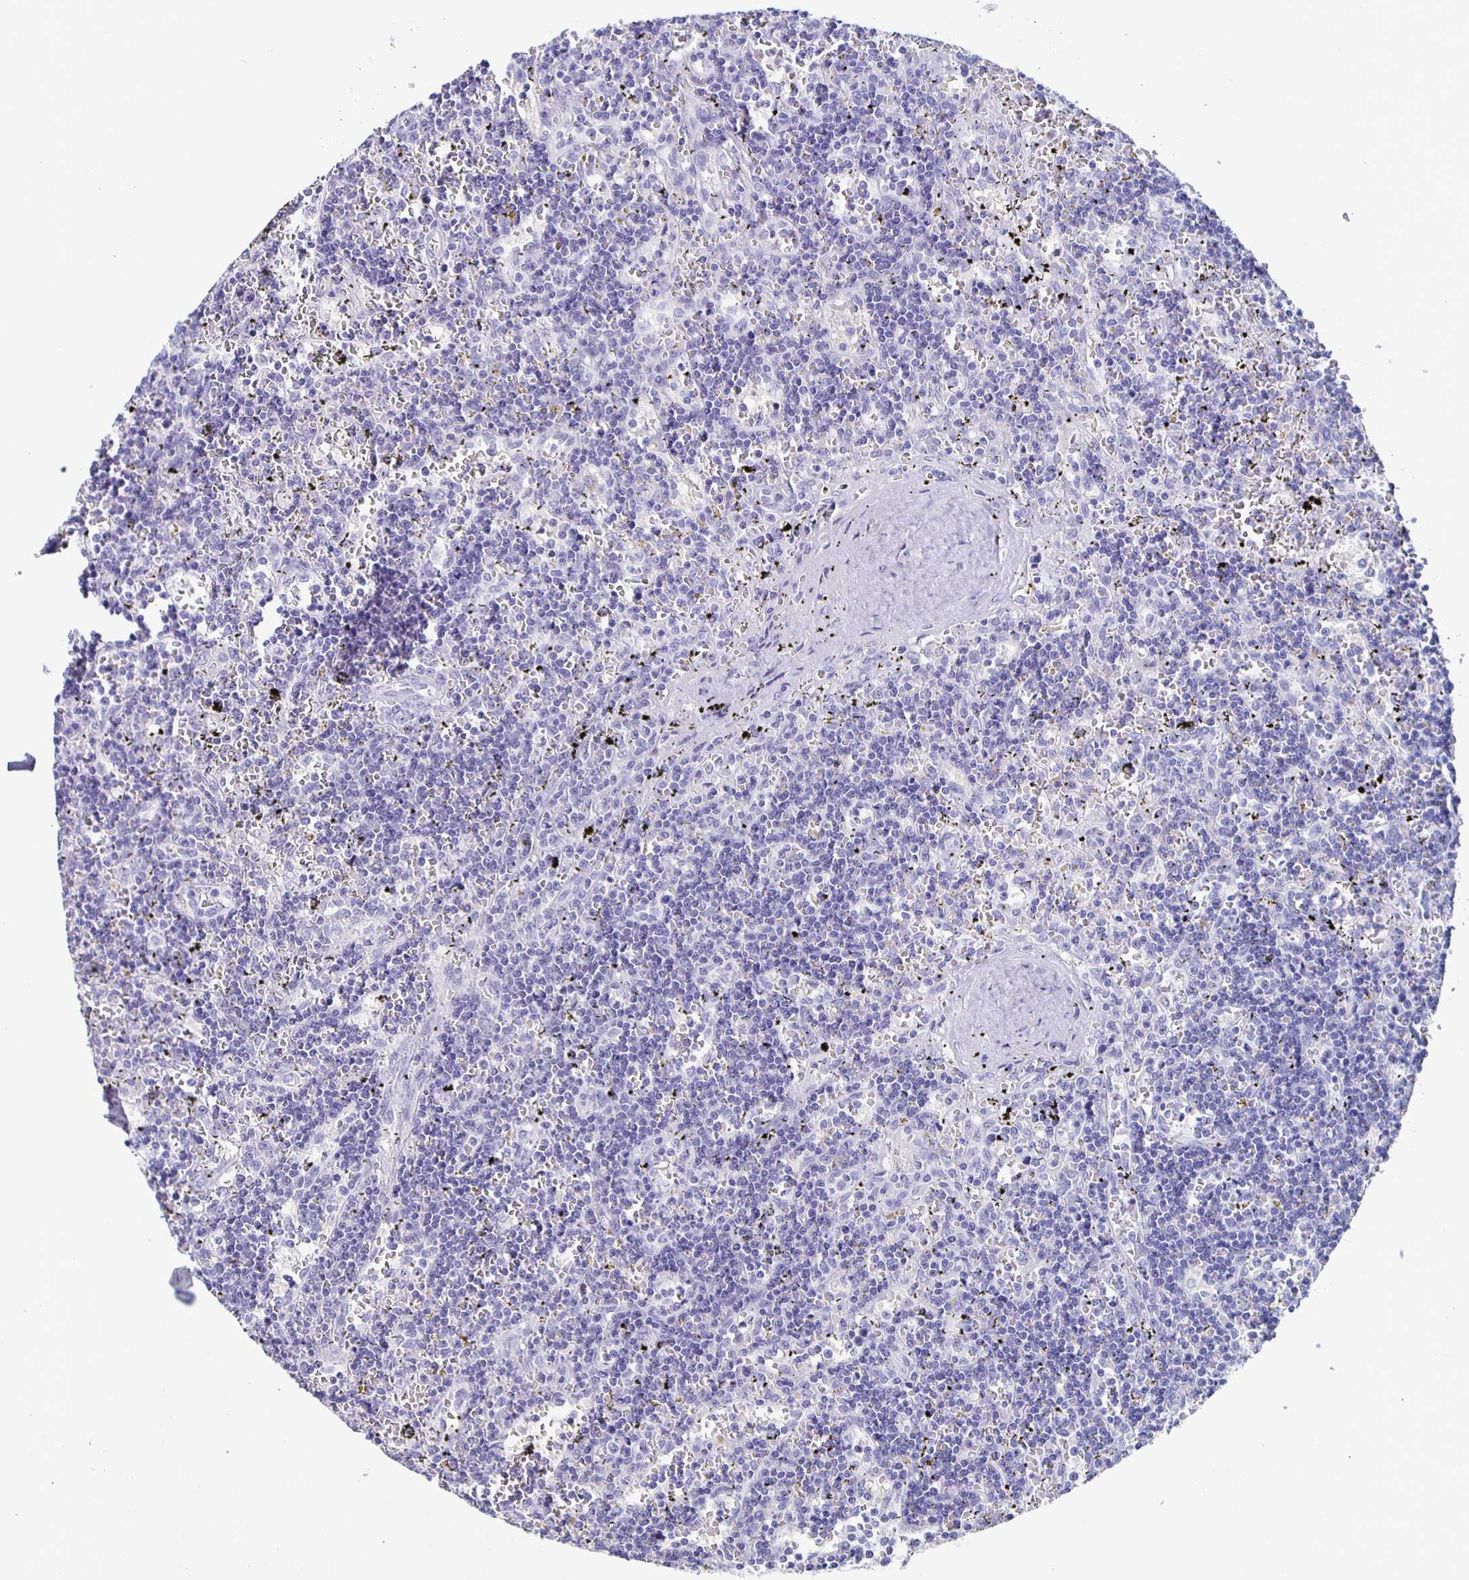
{"staining": {"intensity": "negative", "quantity": "none", "location": "none"}, "tissue": "lymphoma", "cell_type": "Tumor cells", "image_type": "cancer", "snomed": [{"axis": "morphology", "description": "Malignant lymphoma, non-Hodgkin's type, Low grade"}, {"axis": "topography", "description": "Spleen"}], "caption": "The image demonstrates no staining of tumor cells in lymphoma. (DAB (3,3'-diaminobenzidine) immunohistochemistry with hematoxylin counter stain).", "gene": "FGA", "patient": {"sex": "male", "age": 60}}